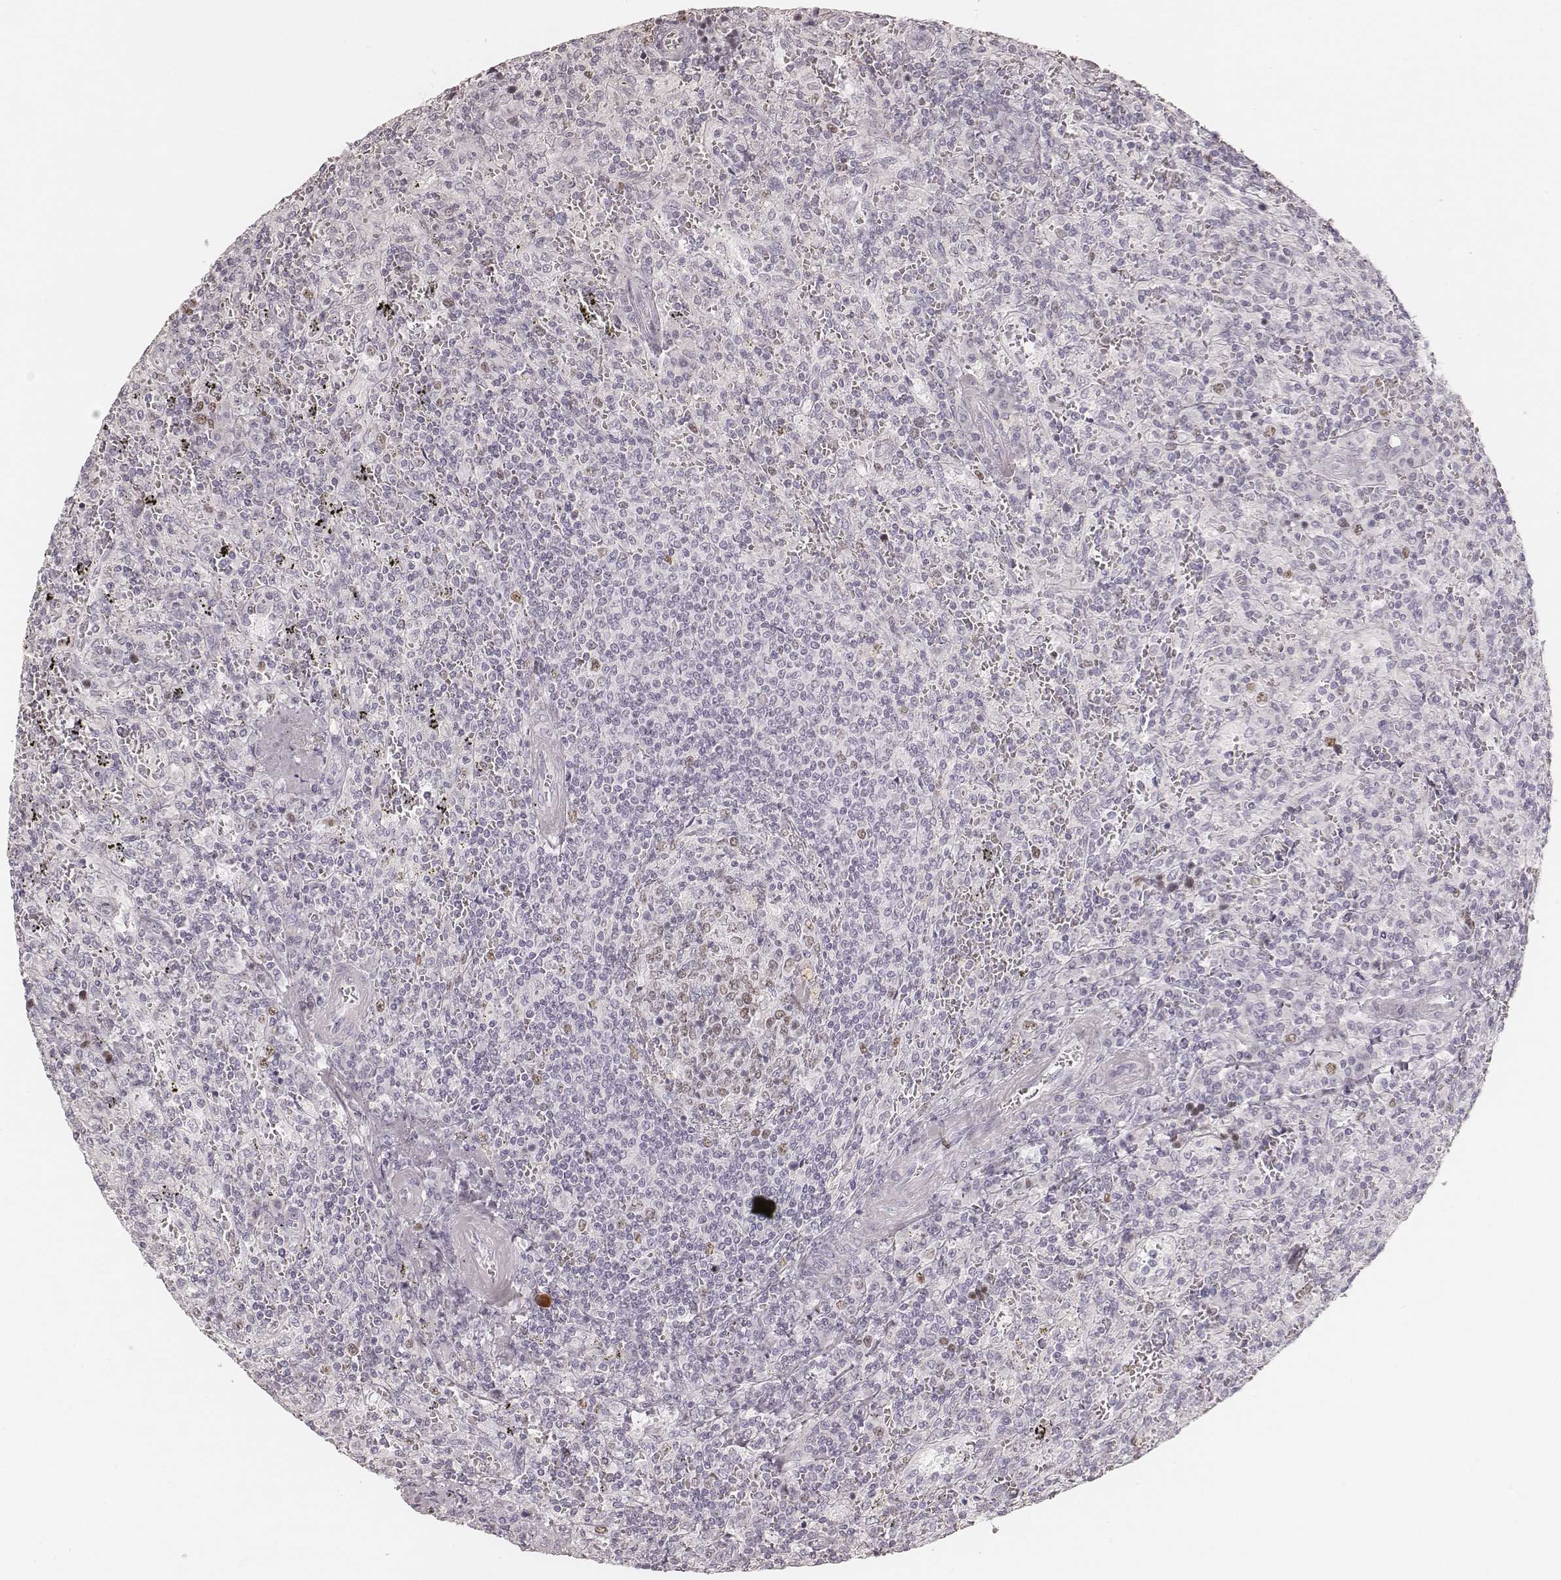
{"staining": {"intensity": "negative", "quantity": "none", "location": "none"}, "tissue": "lymphoma", "cell_type": "Tumor cells", "image_type": "cancer", "snomed": [{"axis": "morphology", "description": "Malignant lymphoma, non-Hodgkin's type, Low grade"}, {"axis": "topography", "description": "Spleen"}], "caption": "This is an immunohistochemistry (IHC) image of human malignant lymphoma, non-Hodgkin's type (low-grade). There is no positivity in tumor cells.", "gene": "TEX37", "patient": {"sex": "male", "age": 62}}